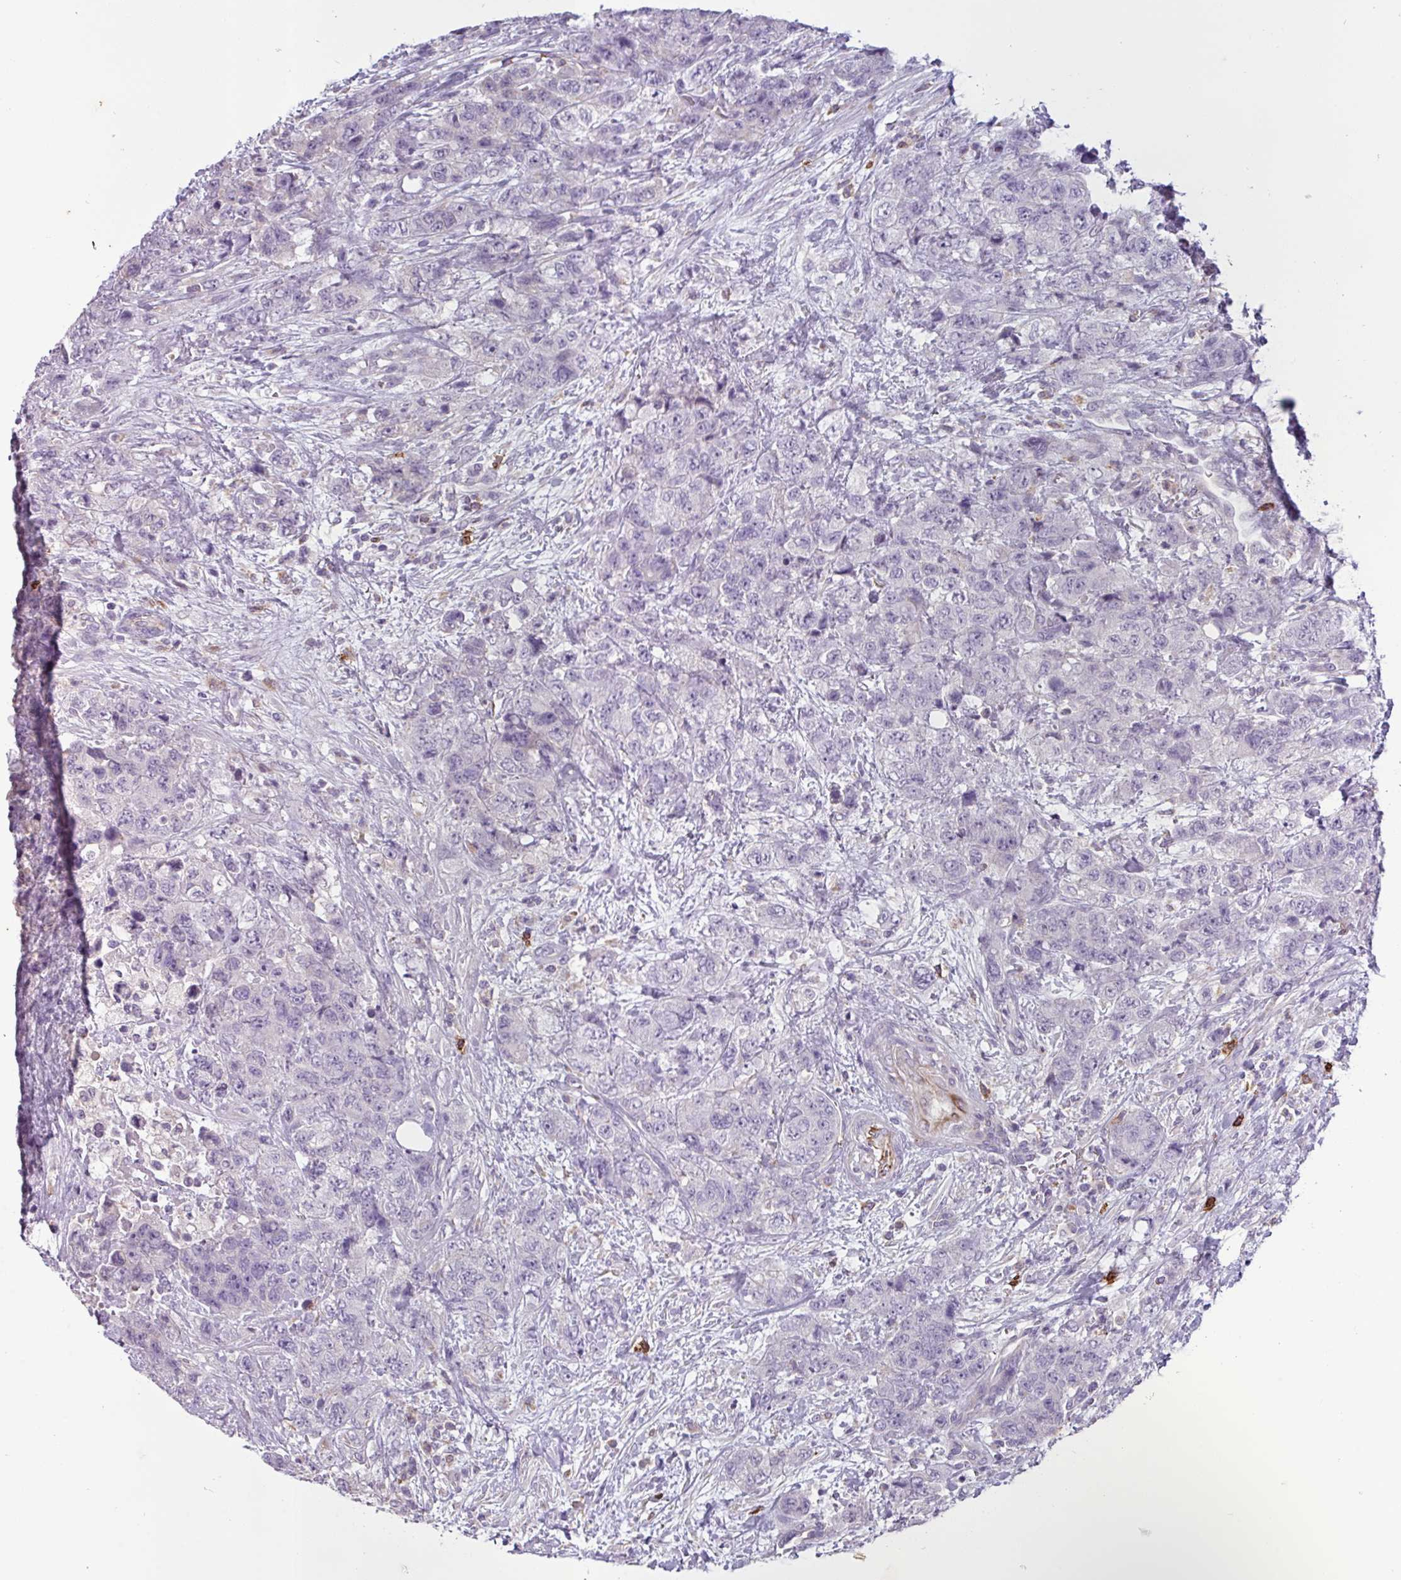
{"staining": {"intensity": "negative", "quantity": "none", "location": "none"}, "tissue": "urothelial cancer", "cell_type": "Tumor cells", "image_type": "cancer", "snomed": [{"axis": "morphology", "description": "Urothelial carcinoma, High grade"}, {"axis": "topography", "description": "Urinary bladder"}], "caption": "Tumor cells show no significant protein staining in urothelial cancer.", "gene": "CD8A", "patient": {"sex": "female", "age": 78}}